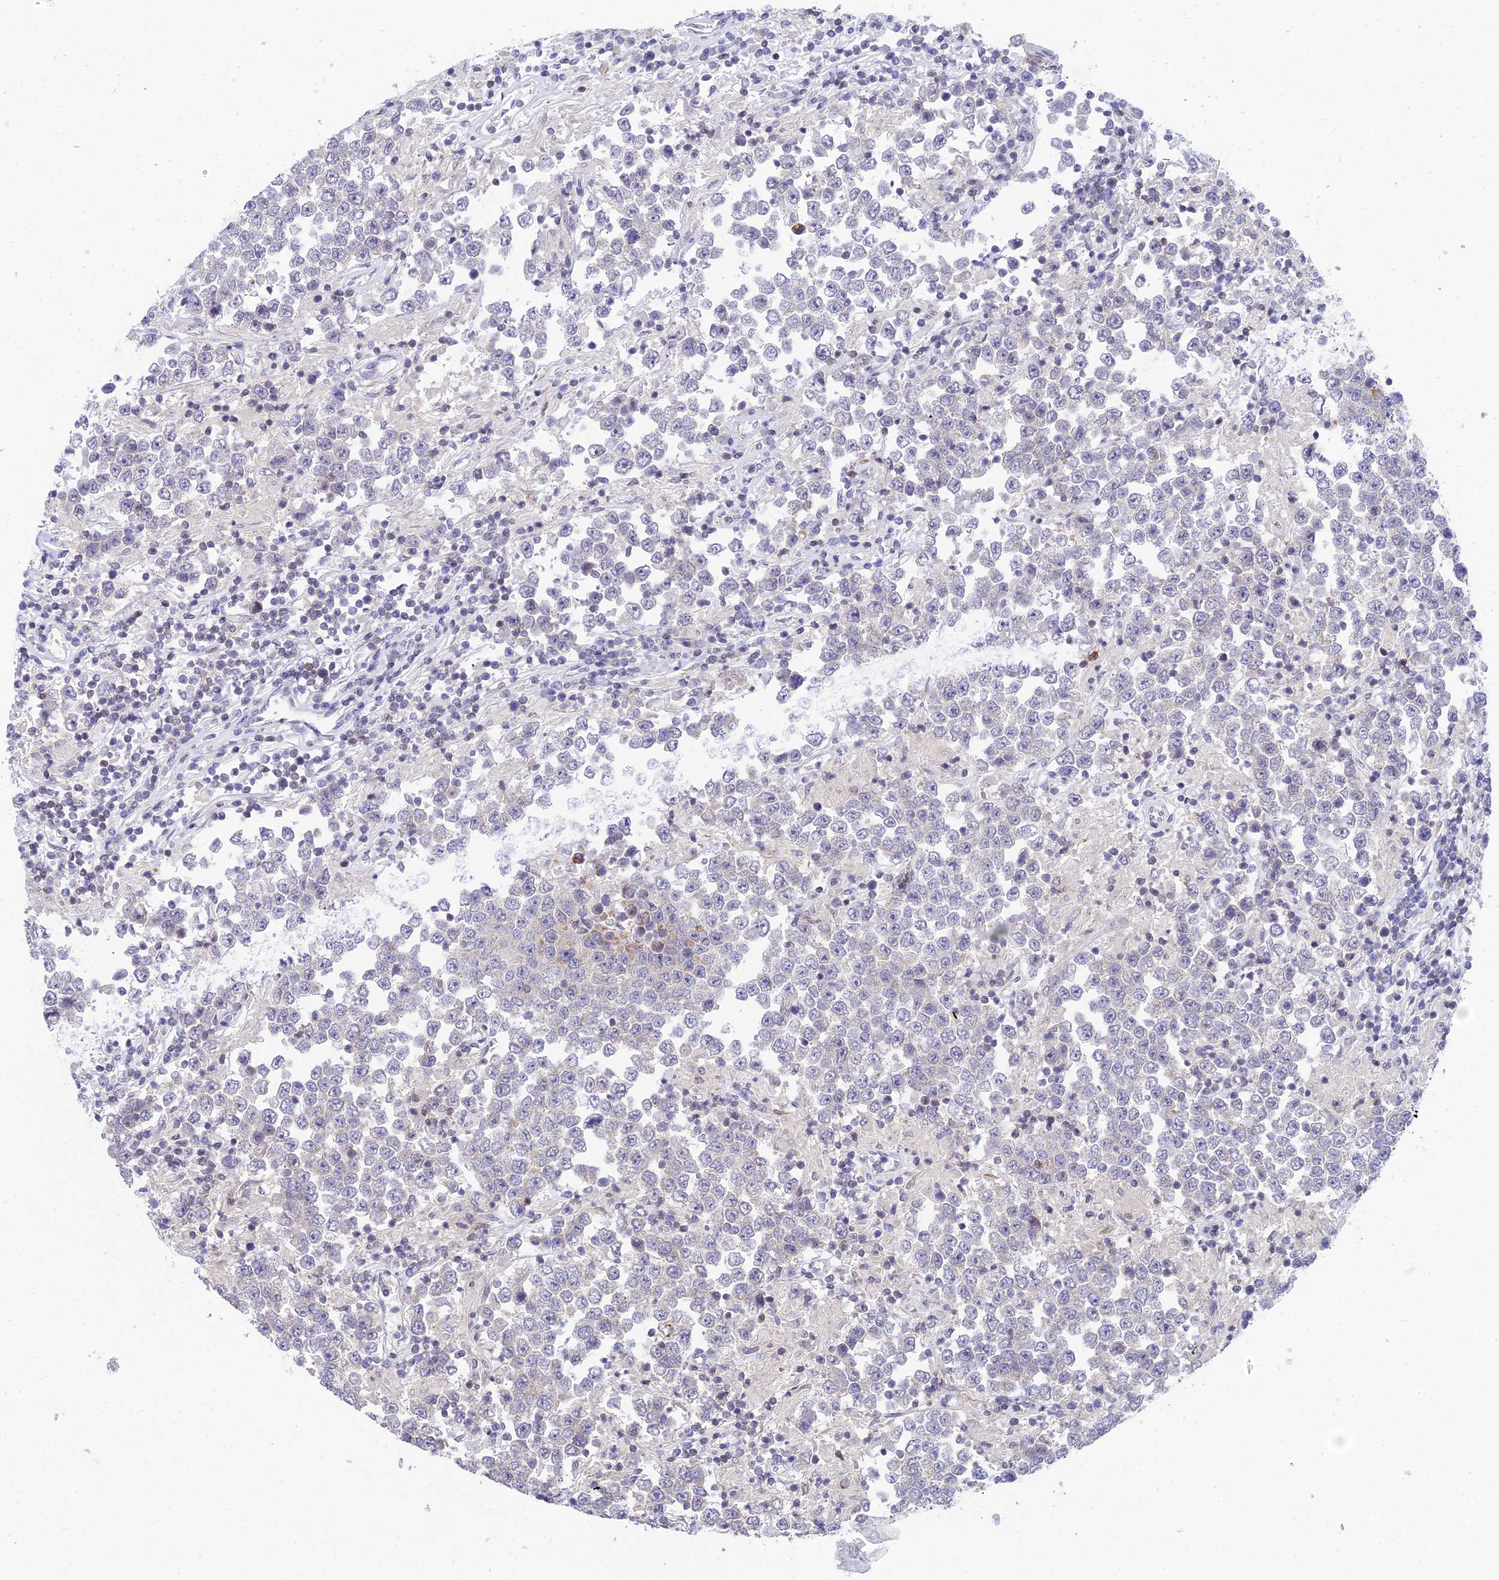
{"staining": {"intensity": "negative", "quantity": "none", "location": "none"}, "tissue": "testis cancer", "cell_type": "Tumor cells", "image_type": "cancer", "snomed": [{"axis": "morphology", "description": "Normal tissue, NOS"}, {"axis": "morphology", "description": "Urothelial carcinoma, High grade"}, {"axis": "morphology", "description": "Seminoma, NOS"}, {"axis": "morphology", "description": "Carcinoma, Embryonal, NOS"}, {"axis": "topography", "description": "Urinary bladder"}, {"axis": "topography", "description": "Testis"}], "caption": "Human testis cancer (embryonal carcinoma) stained for a protein using IHC reveals no positivity in tumor cells.", "gene": "ELOA2", "patient": {"sex": "male", "age": 41}}